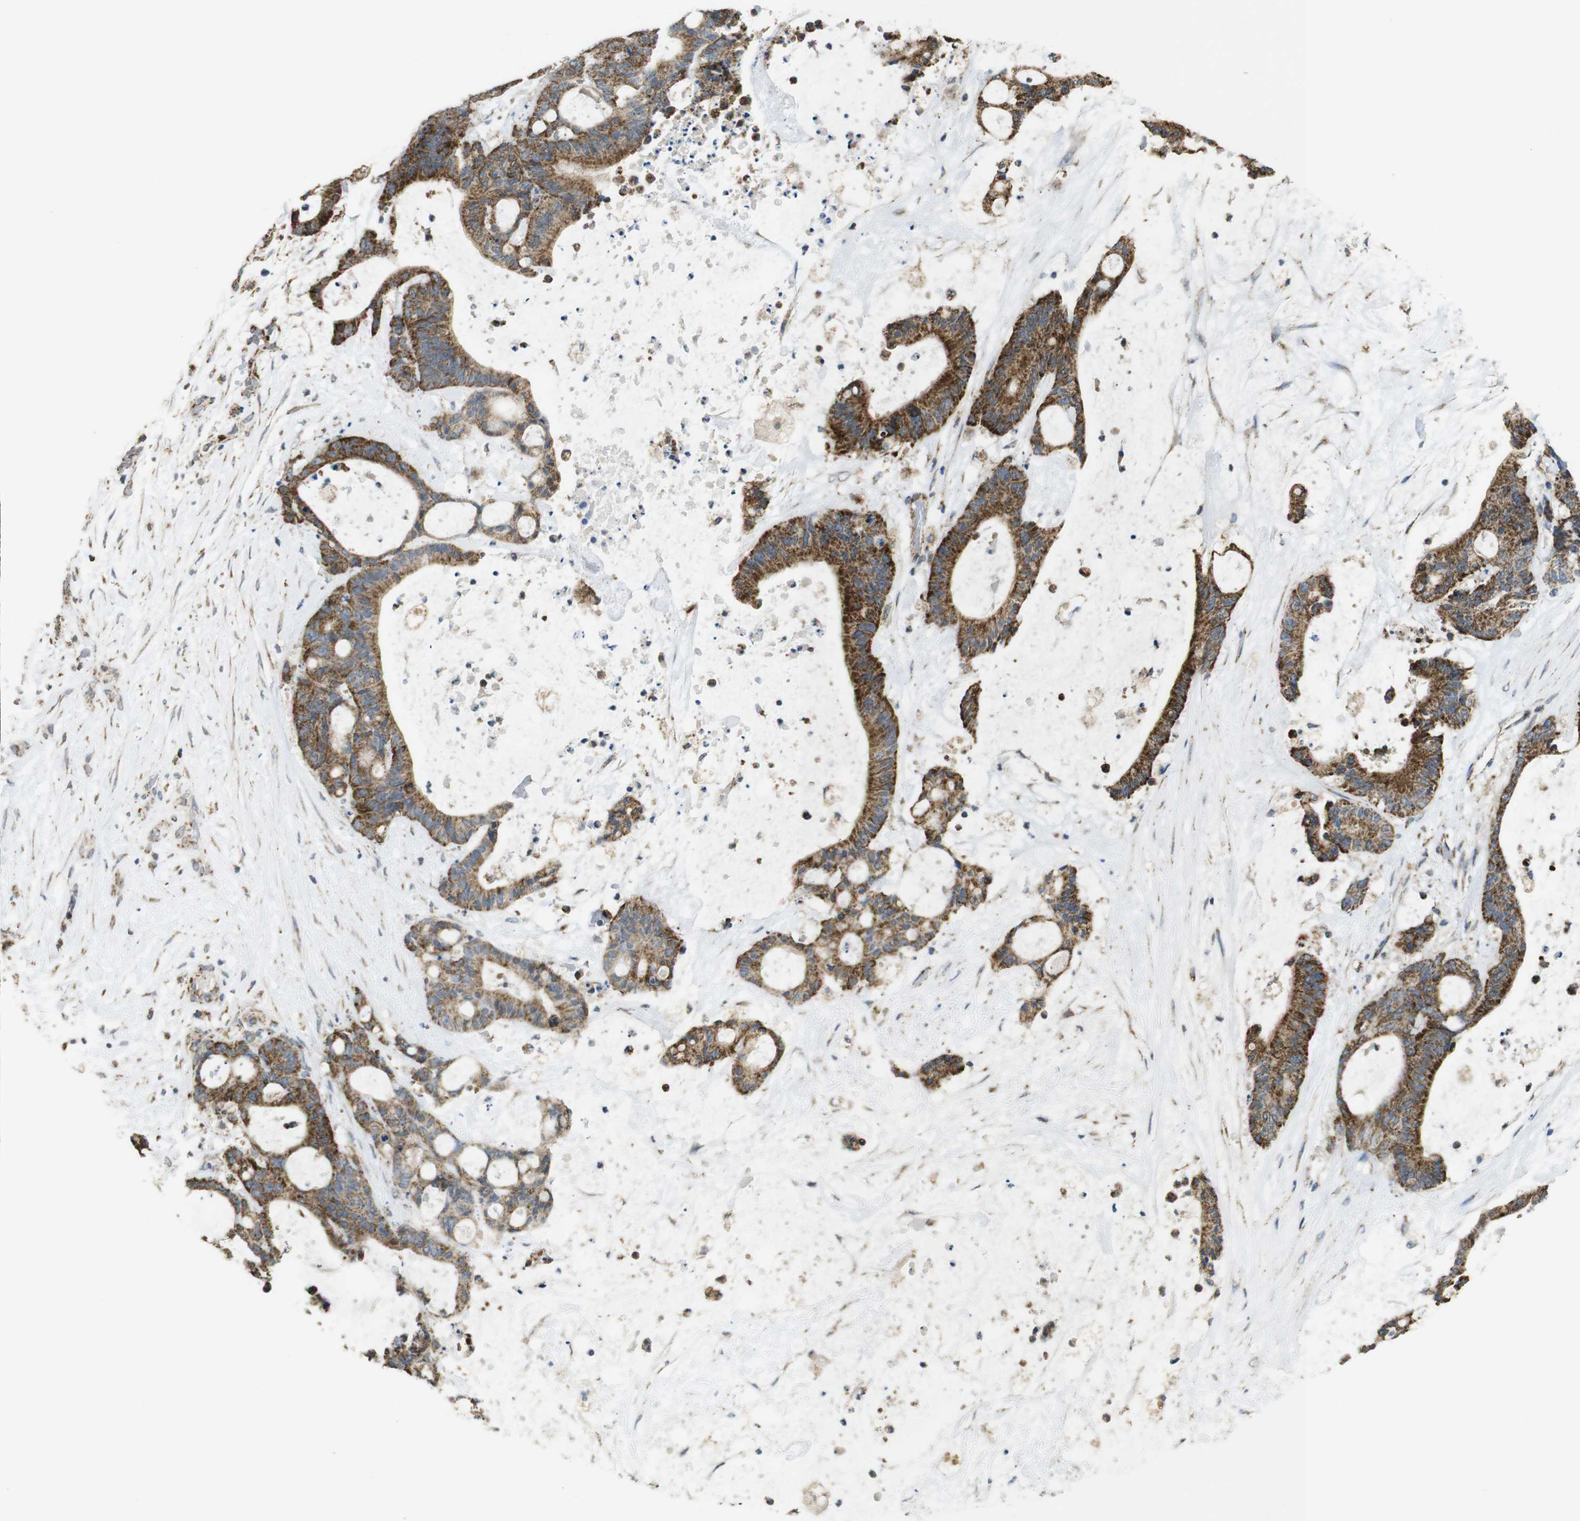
{"staining": {"intensity": "strong", "quantity": ">75%", "location": "cytoplasmic/membranous"}, "tissue": "liver cancer", "cell_type": "Tumor cells", "image_type": "cancer", "snomed": [{"axis": "morphology", "description": "Cholangiocarcinoma"}, {"axis": "topography", "description": "Liver"}], "caption": "Cholangiocarcinoma (liver) stained with IHC exhibits strong cytoplasmic/membranous staining in approximately >75% of tumor cells.", "gene": "CALHM2", "patient": {"sex": "female", "age": 73}}